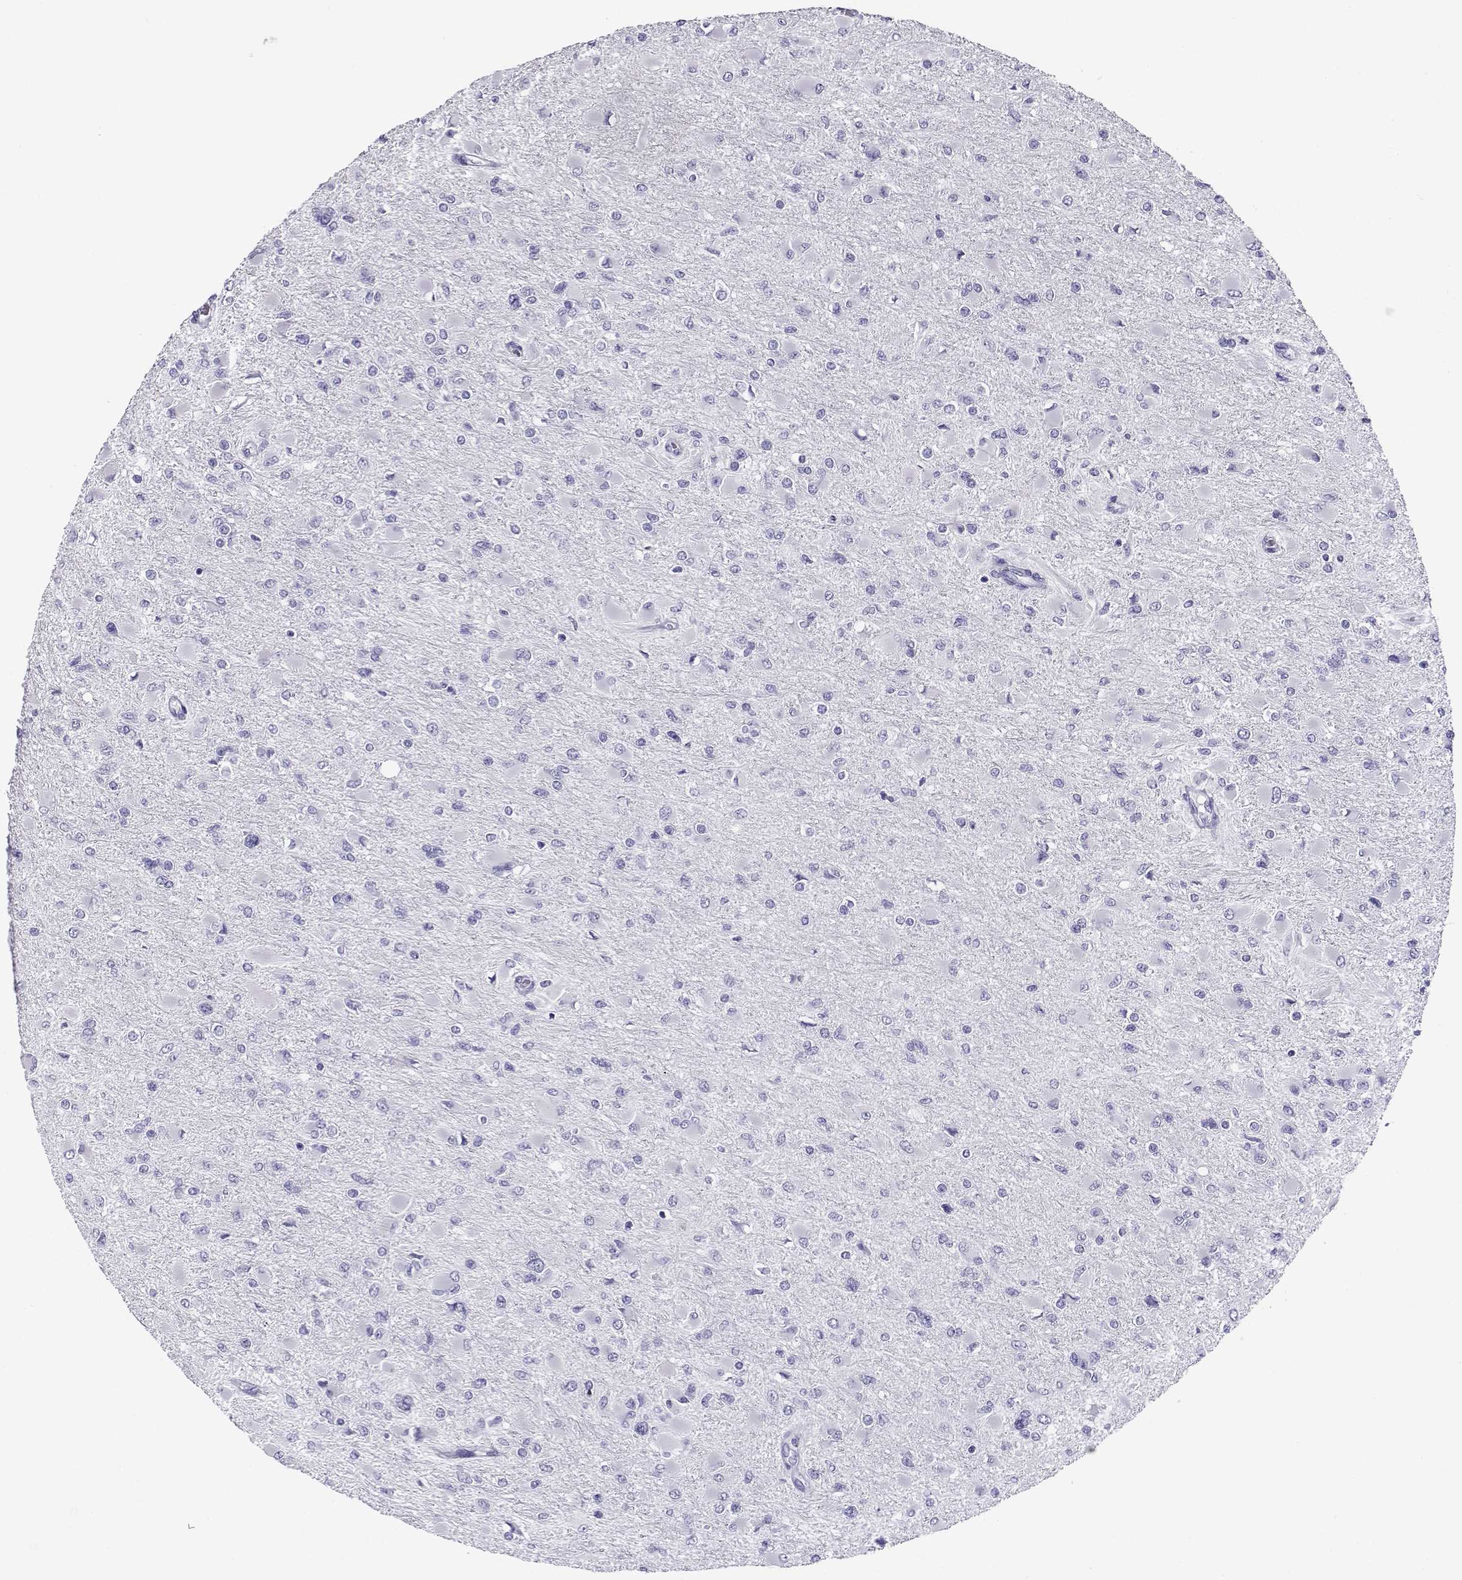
{"staining": {"intensity": "negative", "quantity": "none", "location": "none"}, "tissue": "glioma", "cell_type": "Tumor cells", "image_type": "cancer", "snomed": [{"axis": "morphology", "description": "Glioma, malignant, High grade"}, {"axis": "topography", "description": "Cerebral cortex"}], "caption": "Human malignant glioma (high-grade) stained for a protein using immunohistochemistry demonstrates no expression in tumor cells.", "gene": "RHOXF2", "patient": {"sex": "female", "age": 36}}